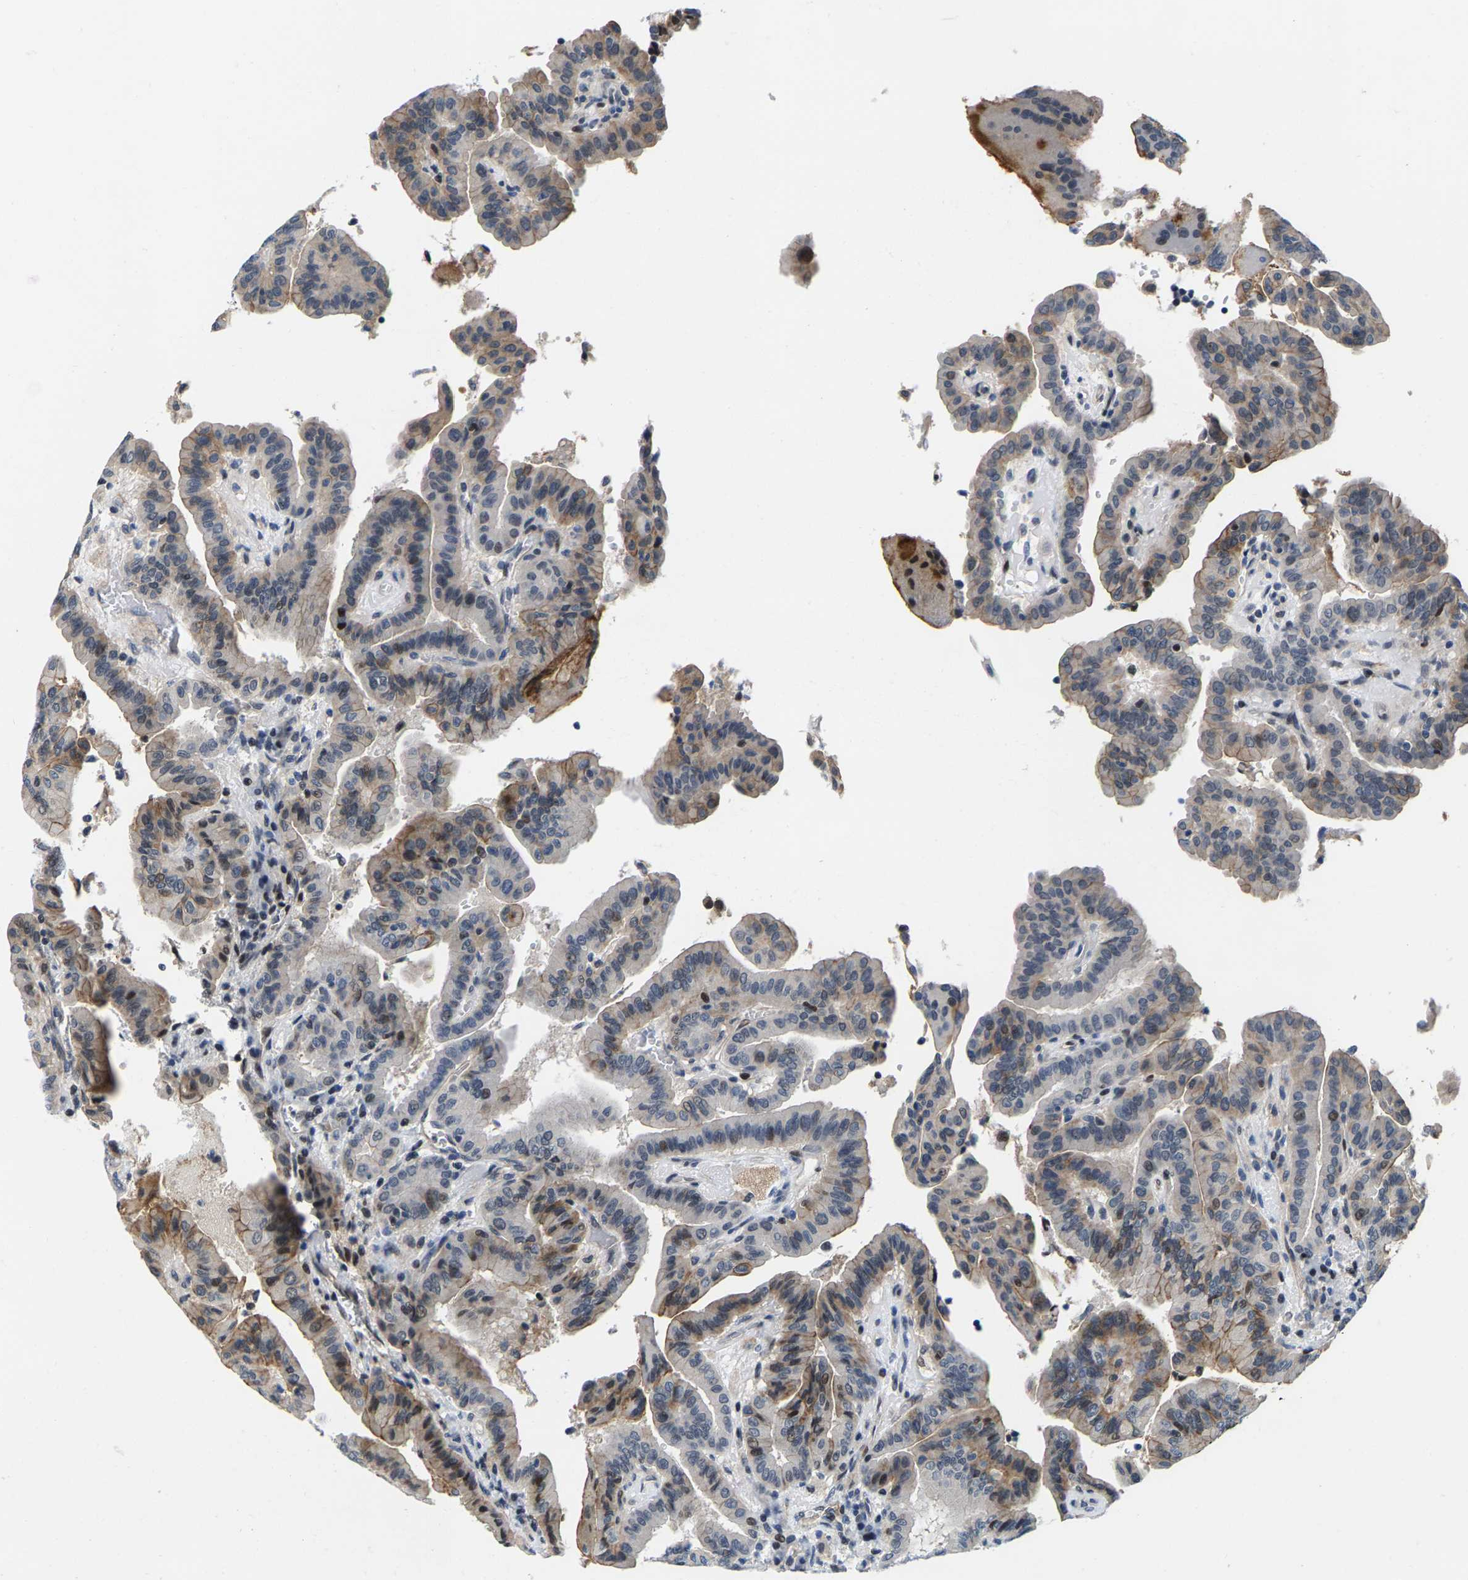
{"staining": {"intensity": "weak", "quantity": "<25%", "location": "cytoplasmic/membranous,nuclear"}, "tissue": "thyroid cancer", "cell_type": "Tumor cells", "image_type": "cancer", "snomed": [{"axis": "morphology", "description": "Papillary adenocarcinoma, NOS"}, {"axis": "topography", "description": "Thyroid gland"}], "caption": "Tumor cells show no significant staining in thyroid papillary adenocarcinoma.", "gene": "GTPBP10", "patient": {"sex": "male", "age": 33}}